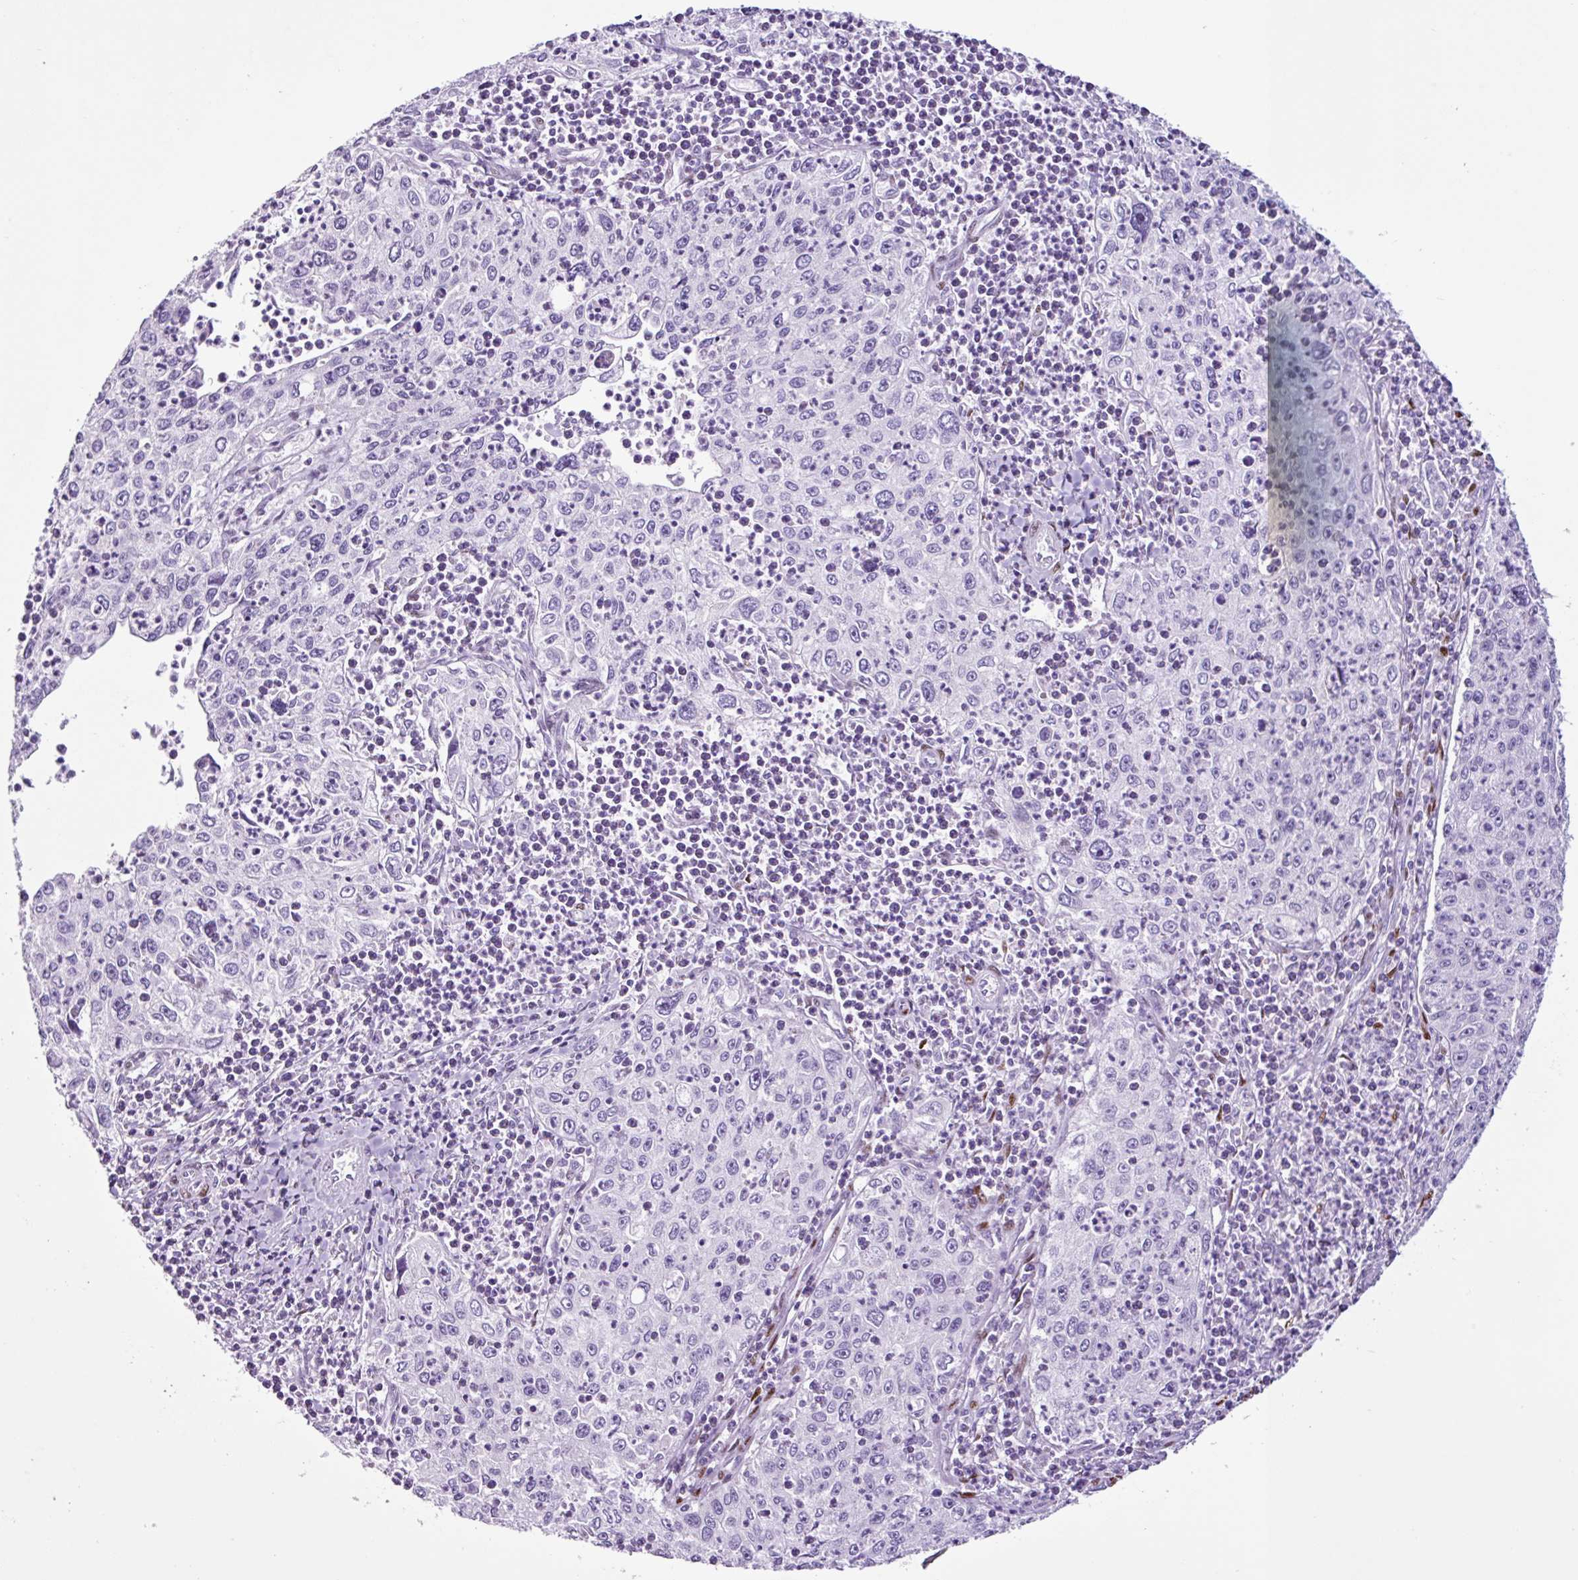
{"staining": {"intensity": "negative", "quantity": "none", "location": "none"}, "tissue": "cervical cancer", "cell_type": "Tumor cells", "image_type": "cancer", "snomed": [{"axis": "morphology", "description": "Squamous cell carcinoma, NOS"}, {"axis": "topography", "description": "Cervix"}], "caption": "This is an immunohistochemistry micrograph of human cervical cancer. There is no positivity in tumor cells.", "gene": "PGR", "patient": {"sex": "female", "age": 30}}